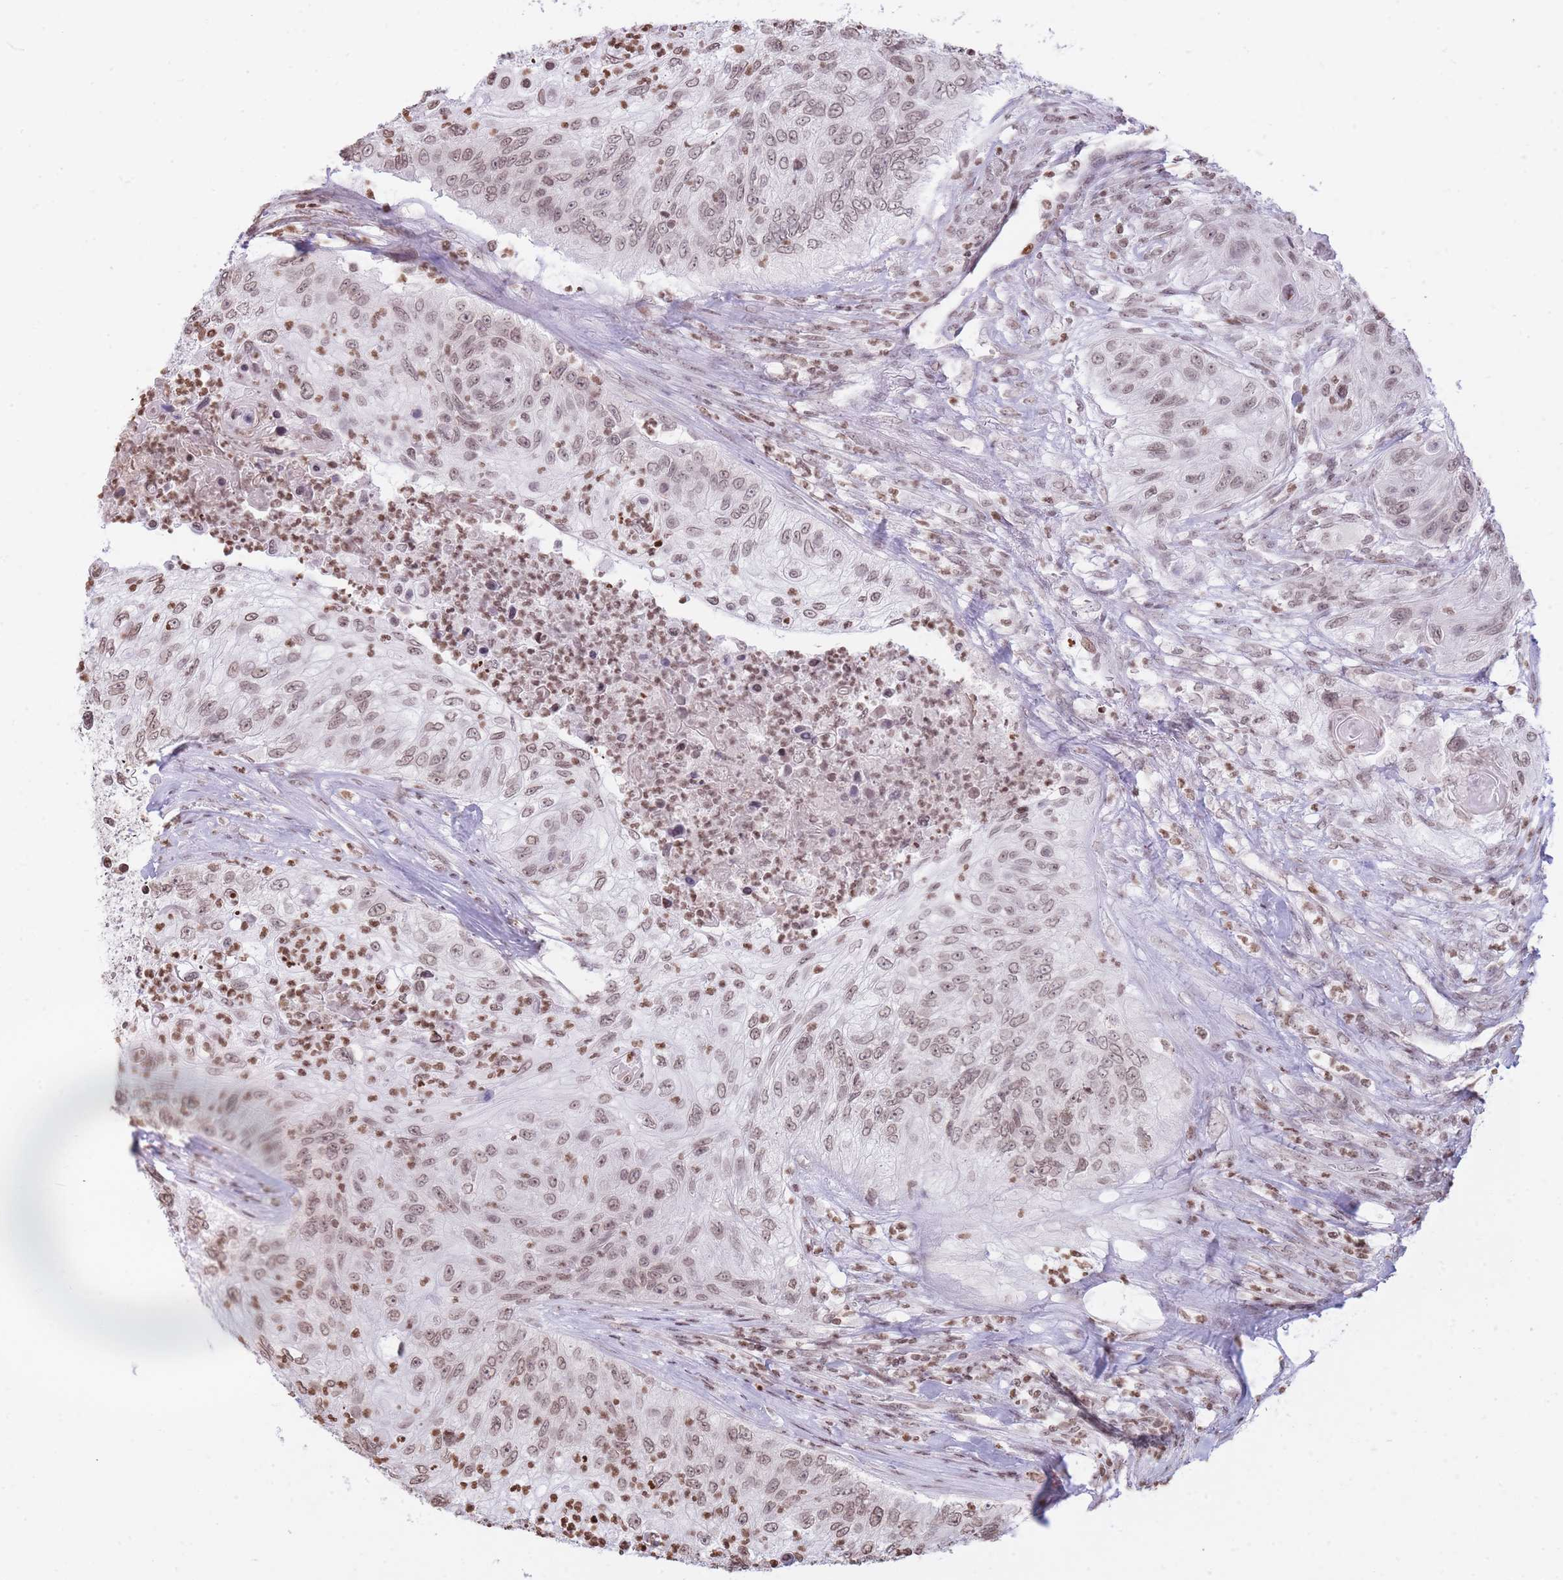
{"staining": {"intensity": "weak", "quantity": ">75%", "location": "nuclear"}, "tissue": "urothelial cancer", "cell_type": "Tumor cells", "image_type": "cancer", "snomed": [{"axis": "morphology", "description": "Urothelial carcinoma, High grade"}, {"axis": "topography", "description": "Urinary bladder"}], "caption": "There is low levels of weak nuclear expression in tumor cells of urothelial cancer, as demonstrated by immunohistochemical staining (brown color).", "gene": "SHISAL1", "patient": {"sex": "female", "age": 60}}